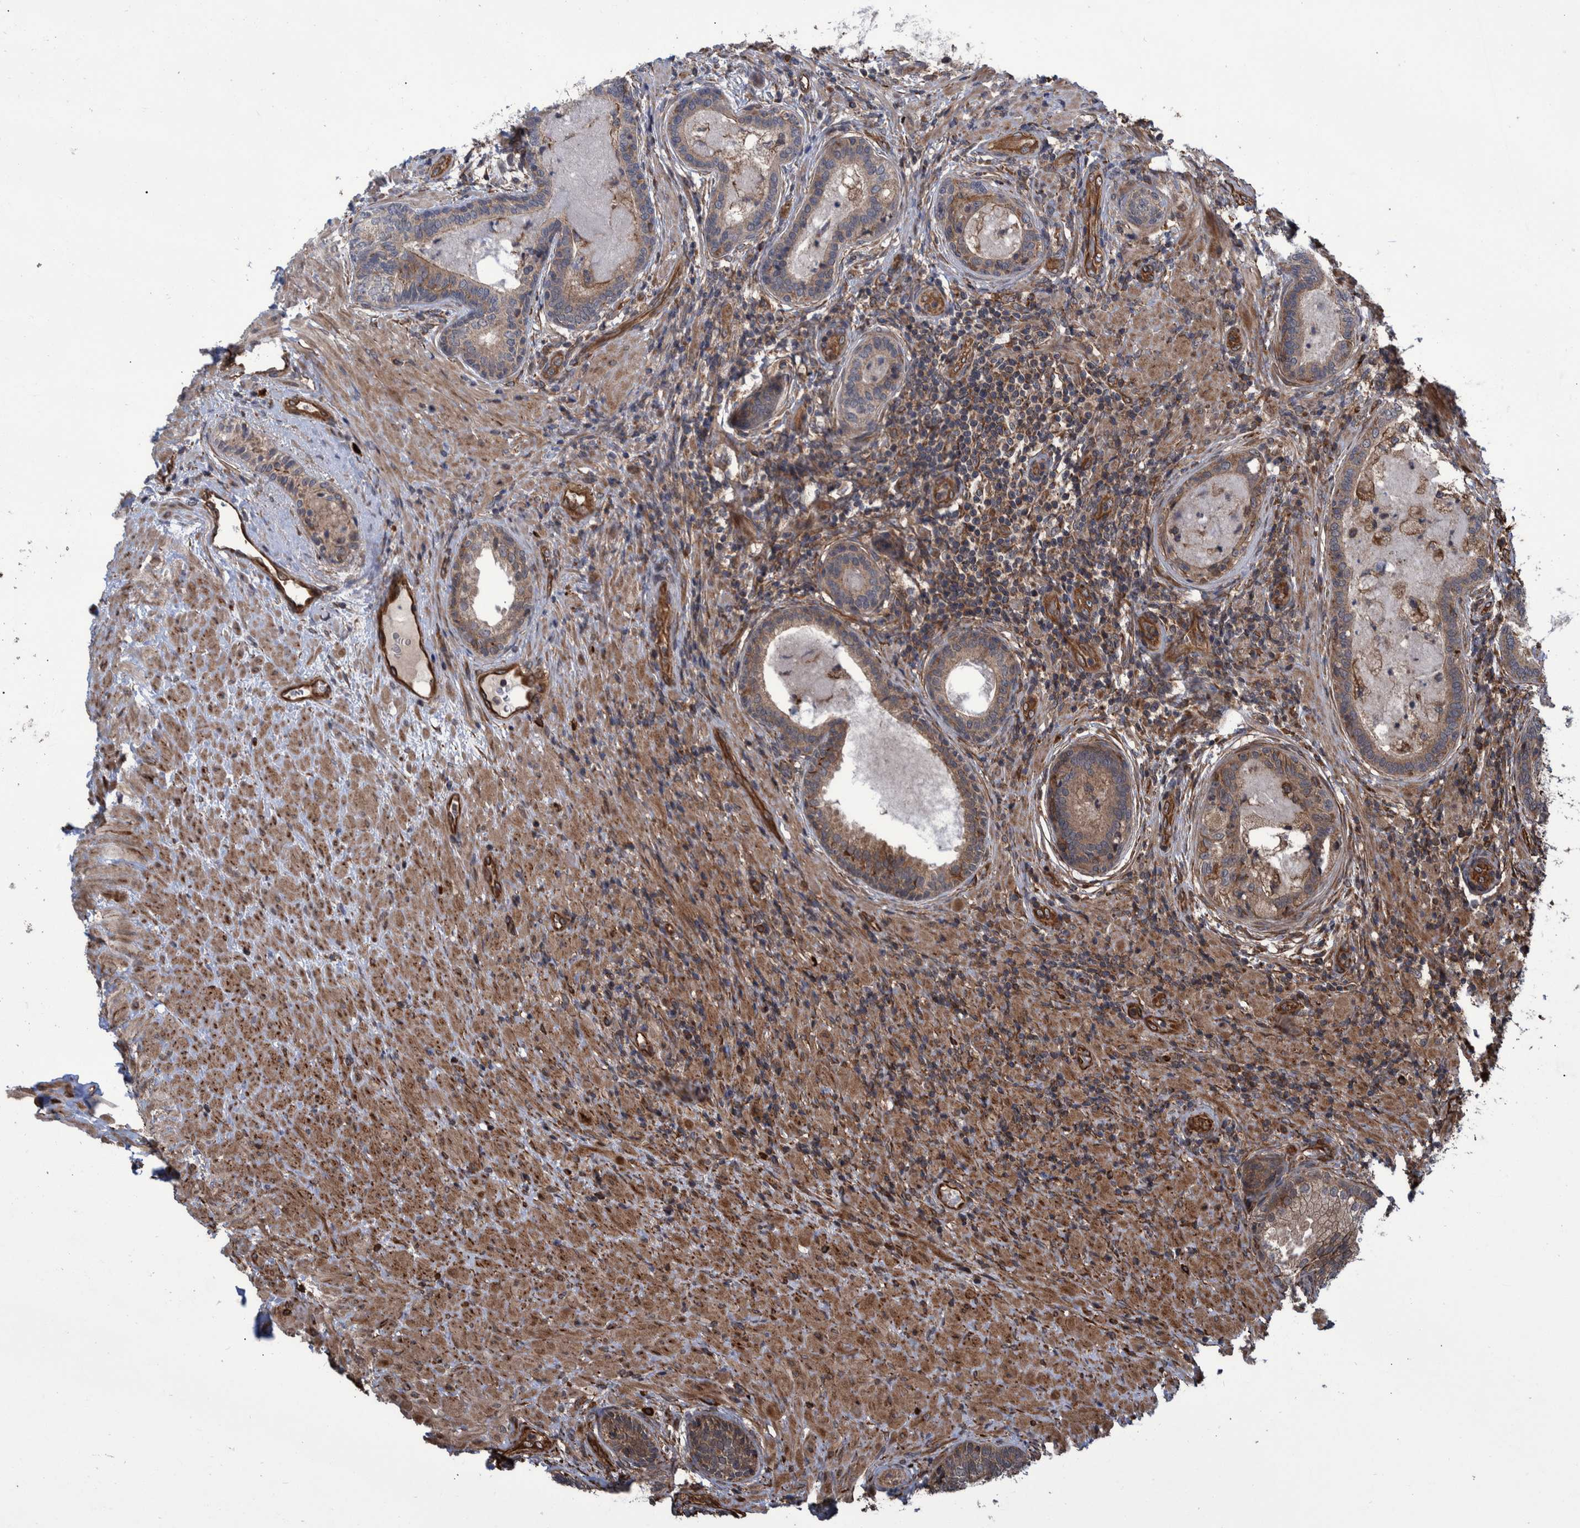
{"staining": {"intensity": "moderate", "quantity": "25%-75%", "location": "cytoplasmic/membranous"}, "tissue": "prostate", "cell_type": "Glandular cells", "image_type": "normal", "snomed": [{"axis": "morphology", "description": "Normal tissue, NOS"}, {"axis": "topography", "description": "Prostate"}], "caption": "Moderate cytoplasmic/membranous positivity is seen in about 25%-75% of glandular cells in unremarkable prostate. (Stains: DAB in brown, nuclei in blue, Microscopy: brightfield microscopy at high magnification).", "gene": "TNFRSF10B", "patient": {"sex": "male", "age": 76}}